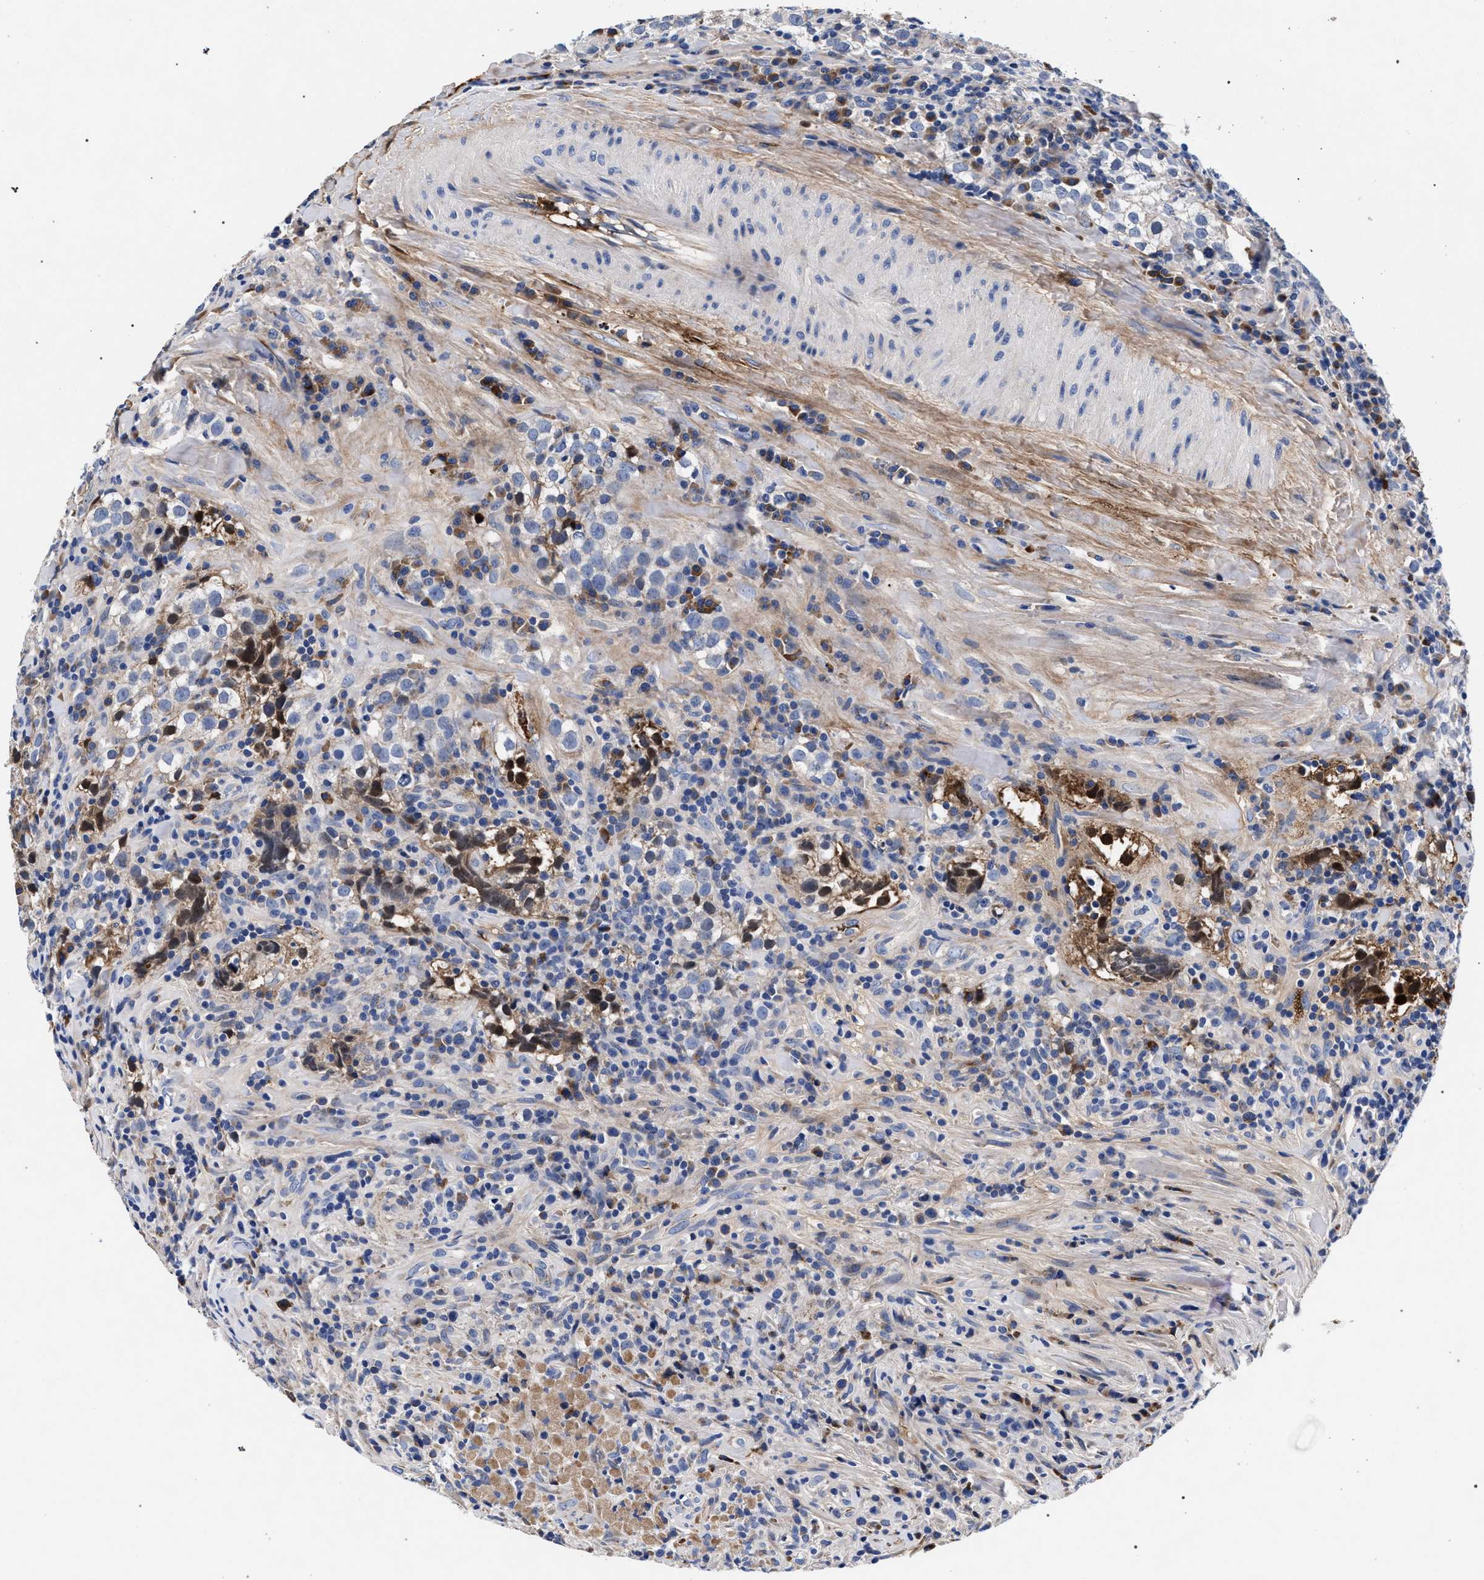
{"staining": {"intensity": "negative", "quantity": "none", "location": "none"}, "tissue": "testis cancer", "cell_type": "Tumor cells", "image_type": "cancer", "snomed": [{"axis": "morphology", "description": "Seminoma, NOS"}, {"axis": "morphology", "description": "Carcinoma, Embryonal, NOS"}, {"axis": "topography", "description": "Testis"}], "caption": "High power microscopy image of an immunohistochemistry (IHC) micrograph of testis cancer (embryonal carcinoma), revealing no significant positivity in tumor cells.", "gene": "ACOX1", "patient": {"sex": "male", "age": 36}}